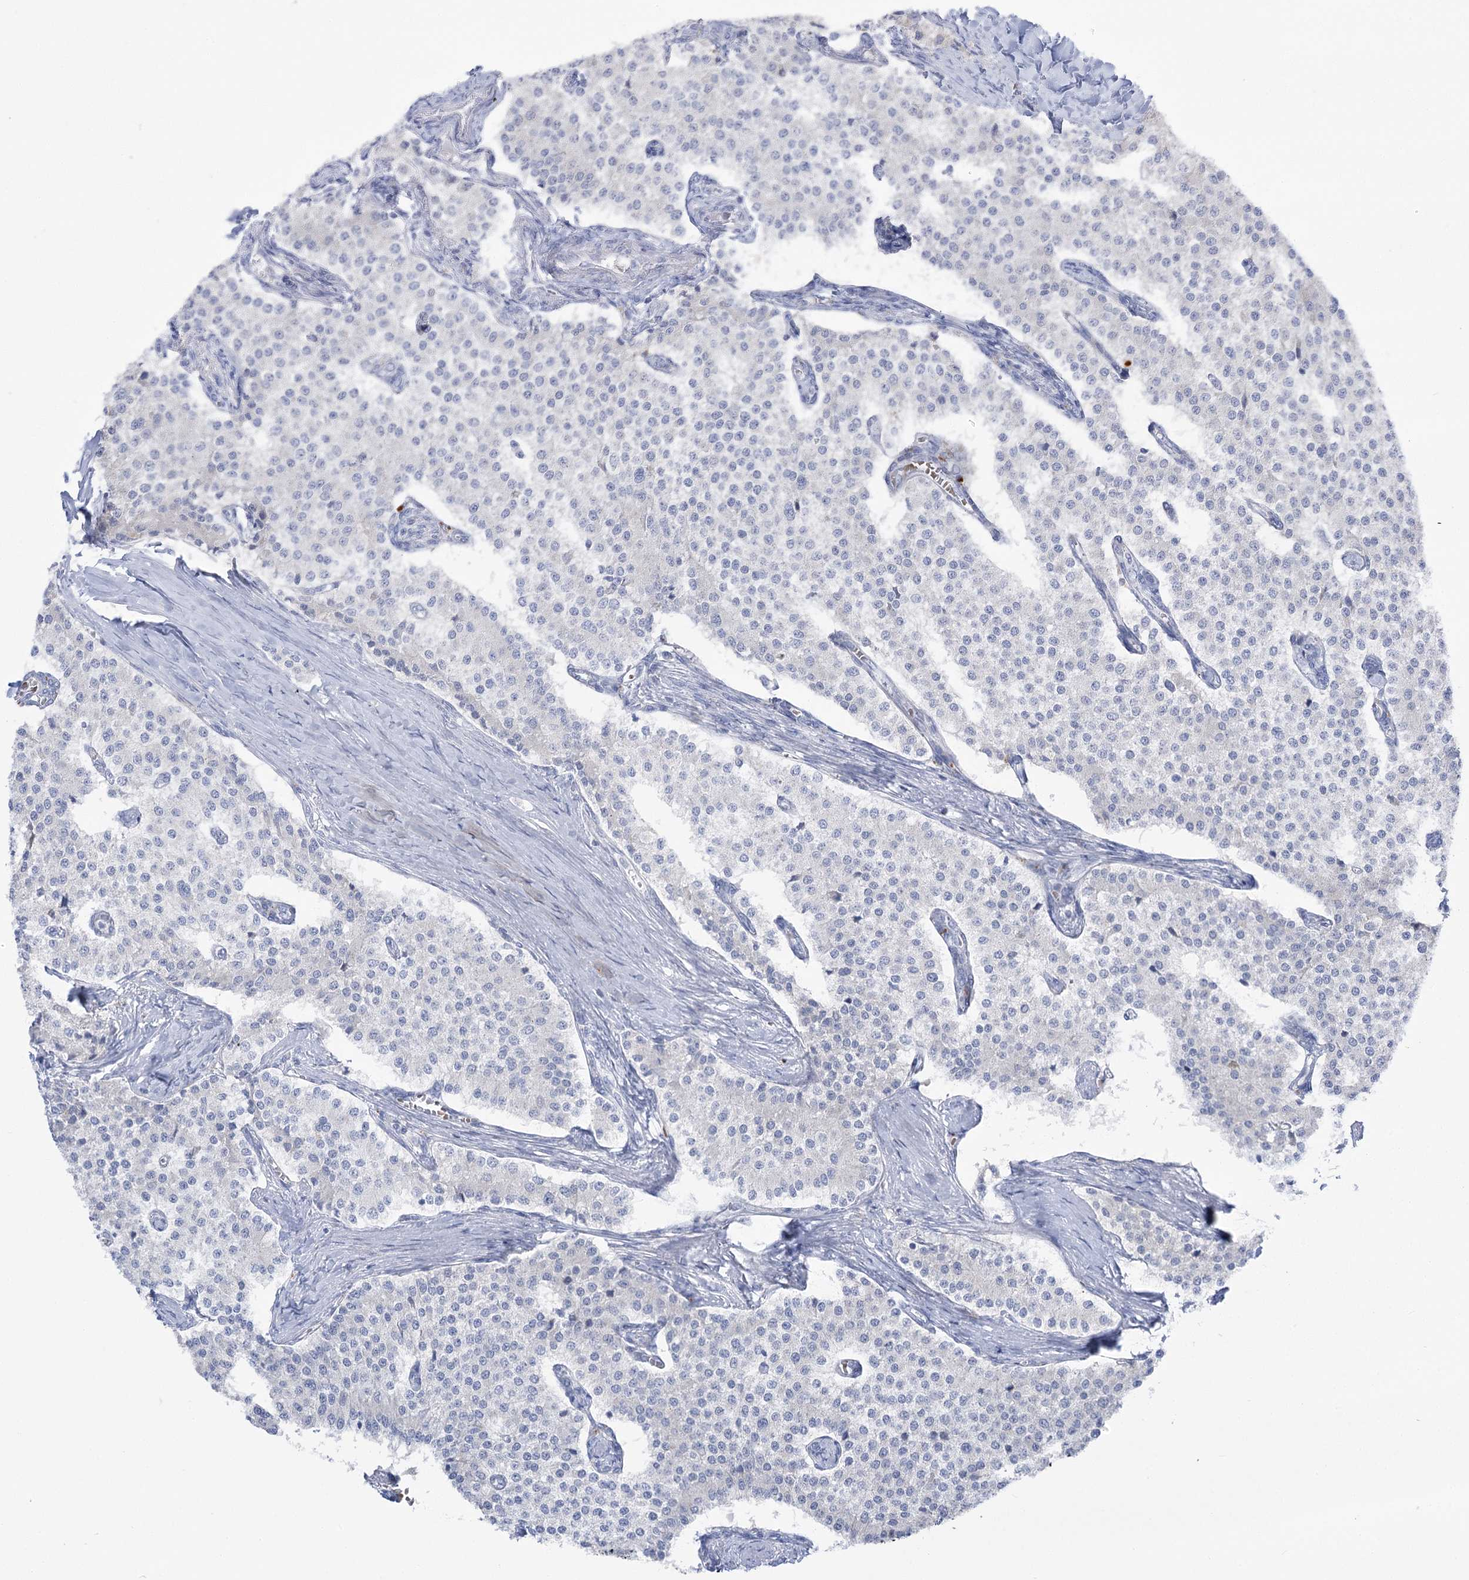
{"staining": {"intensity": "negative", "quantity": "none", "location": "none"}, "tissue": "carcinoid", "cell_type": "Tumor cells", "image_type": "cancer", "snomed": [{"axis": "morphology", "description": "Carcinoid, malignant, NOS"}, {"axis": "topography", "description": "Colon"}], "caption": "Immunohistochemistry (IHC) micrograph of neoplastic tissue: human carcinoid stained with DAB displays no significant protein positivity in tumor cells.", "gene": "SIAE", "patient": {"sex": "female", "age": 52}}